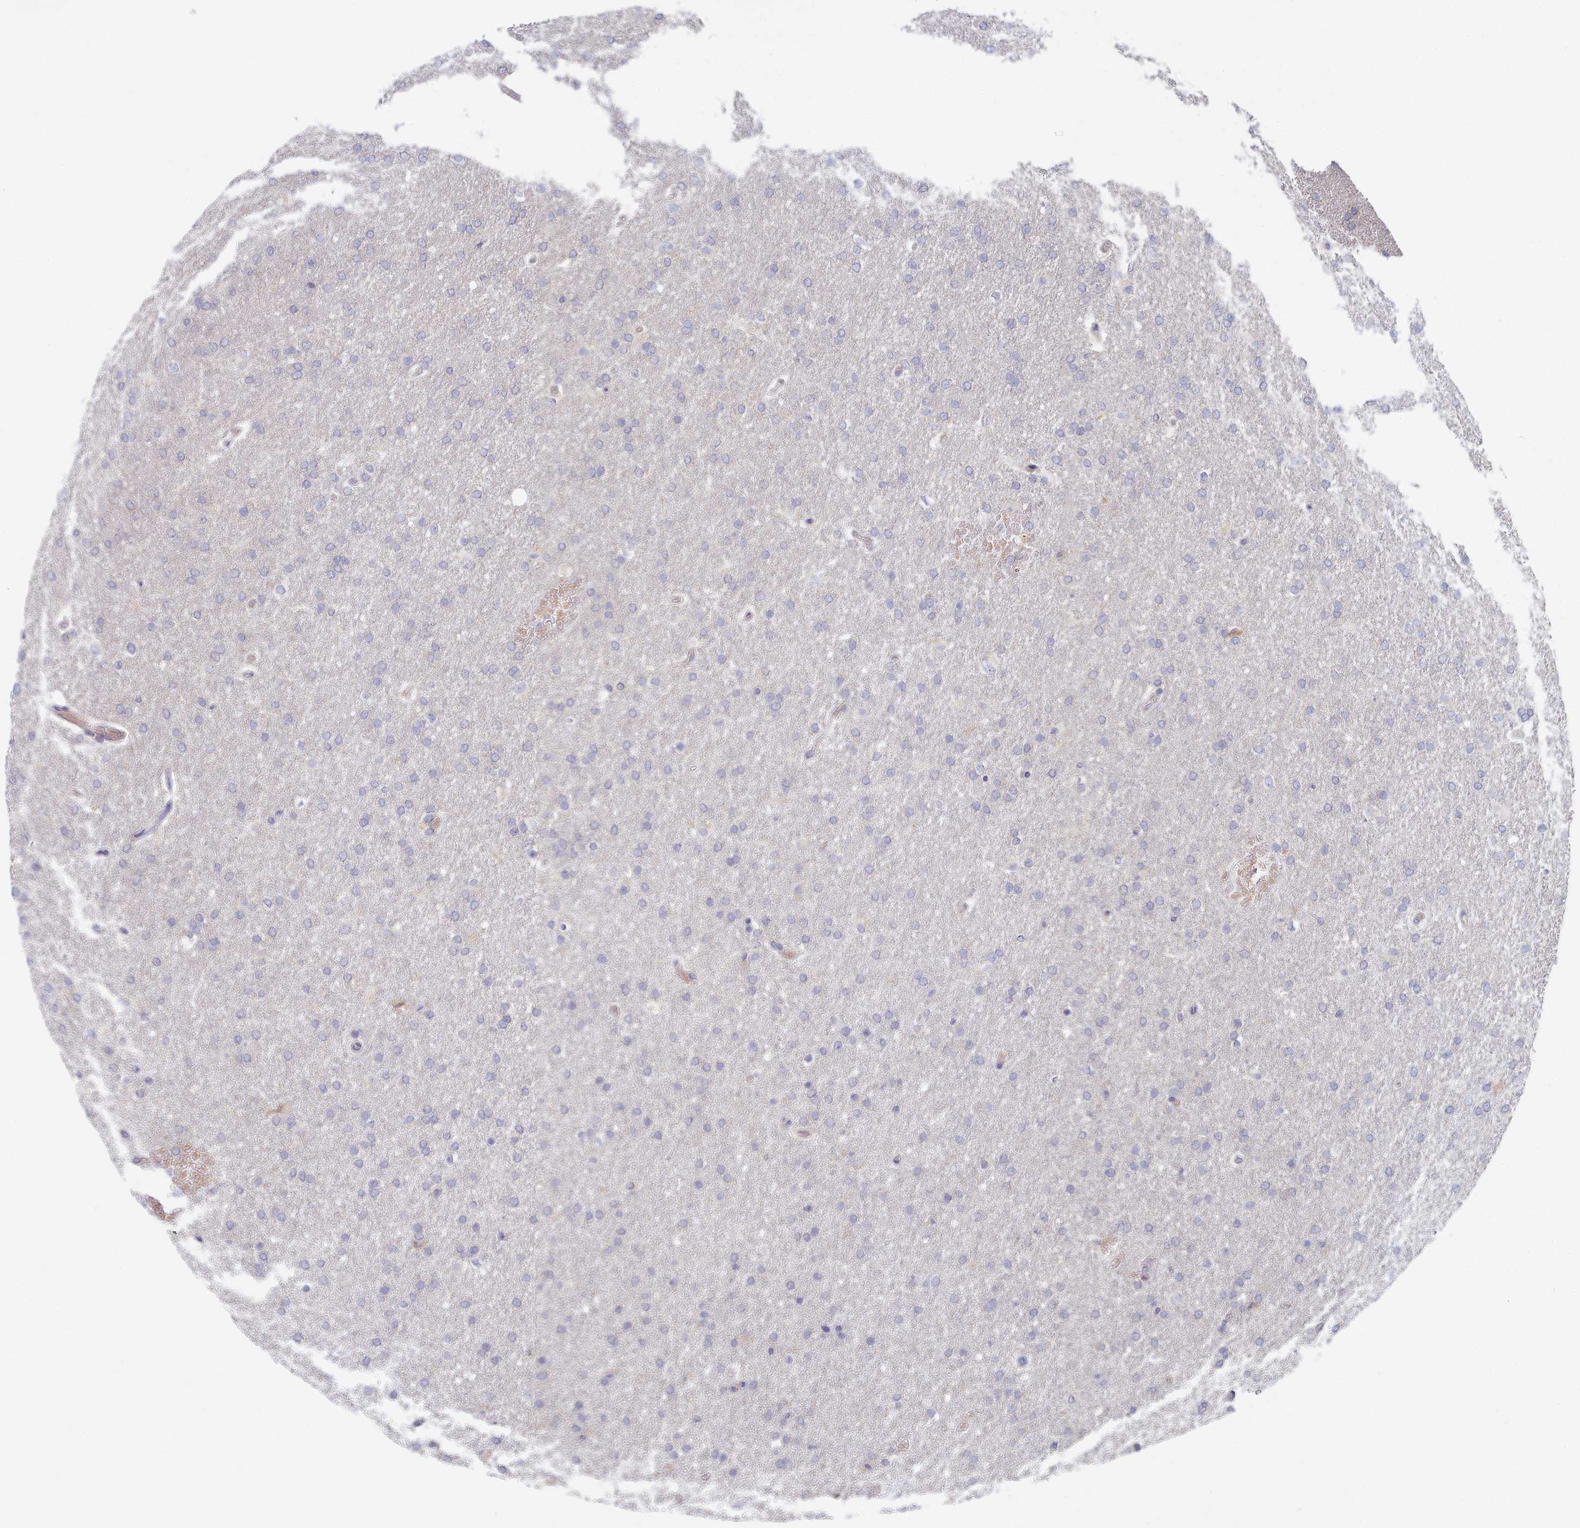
{"staining": {"intensity": "negative", "quantity": "none", "location": "none"}, "tissue": "glioma", "cell_type": "Tumor cells", "image_type": "cancer", "snomed": [{"axis": "morphology", "description": "Glioma, malignant, High grade"}, {"axis": "topography", "description": "Brain"}], "caption": "Immunohistochemical staining of human glioma demonstrates no significant staining in tumor cells. The staining is performed using DAB brown chromogen with nuclei counter-stained in using hematoxylin.", "gene": "TYW1B", "patient": {"sex": "male", "age": 72}}